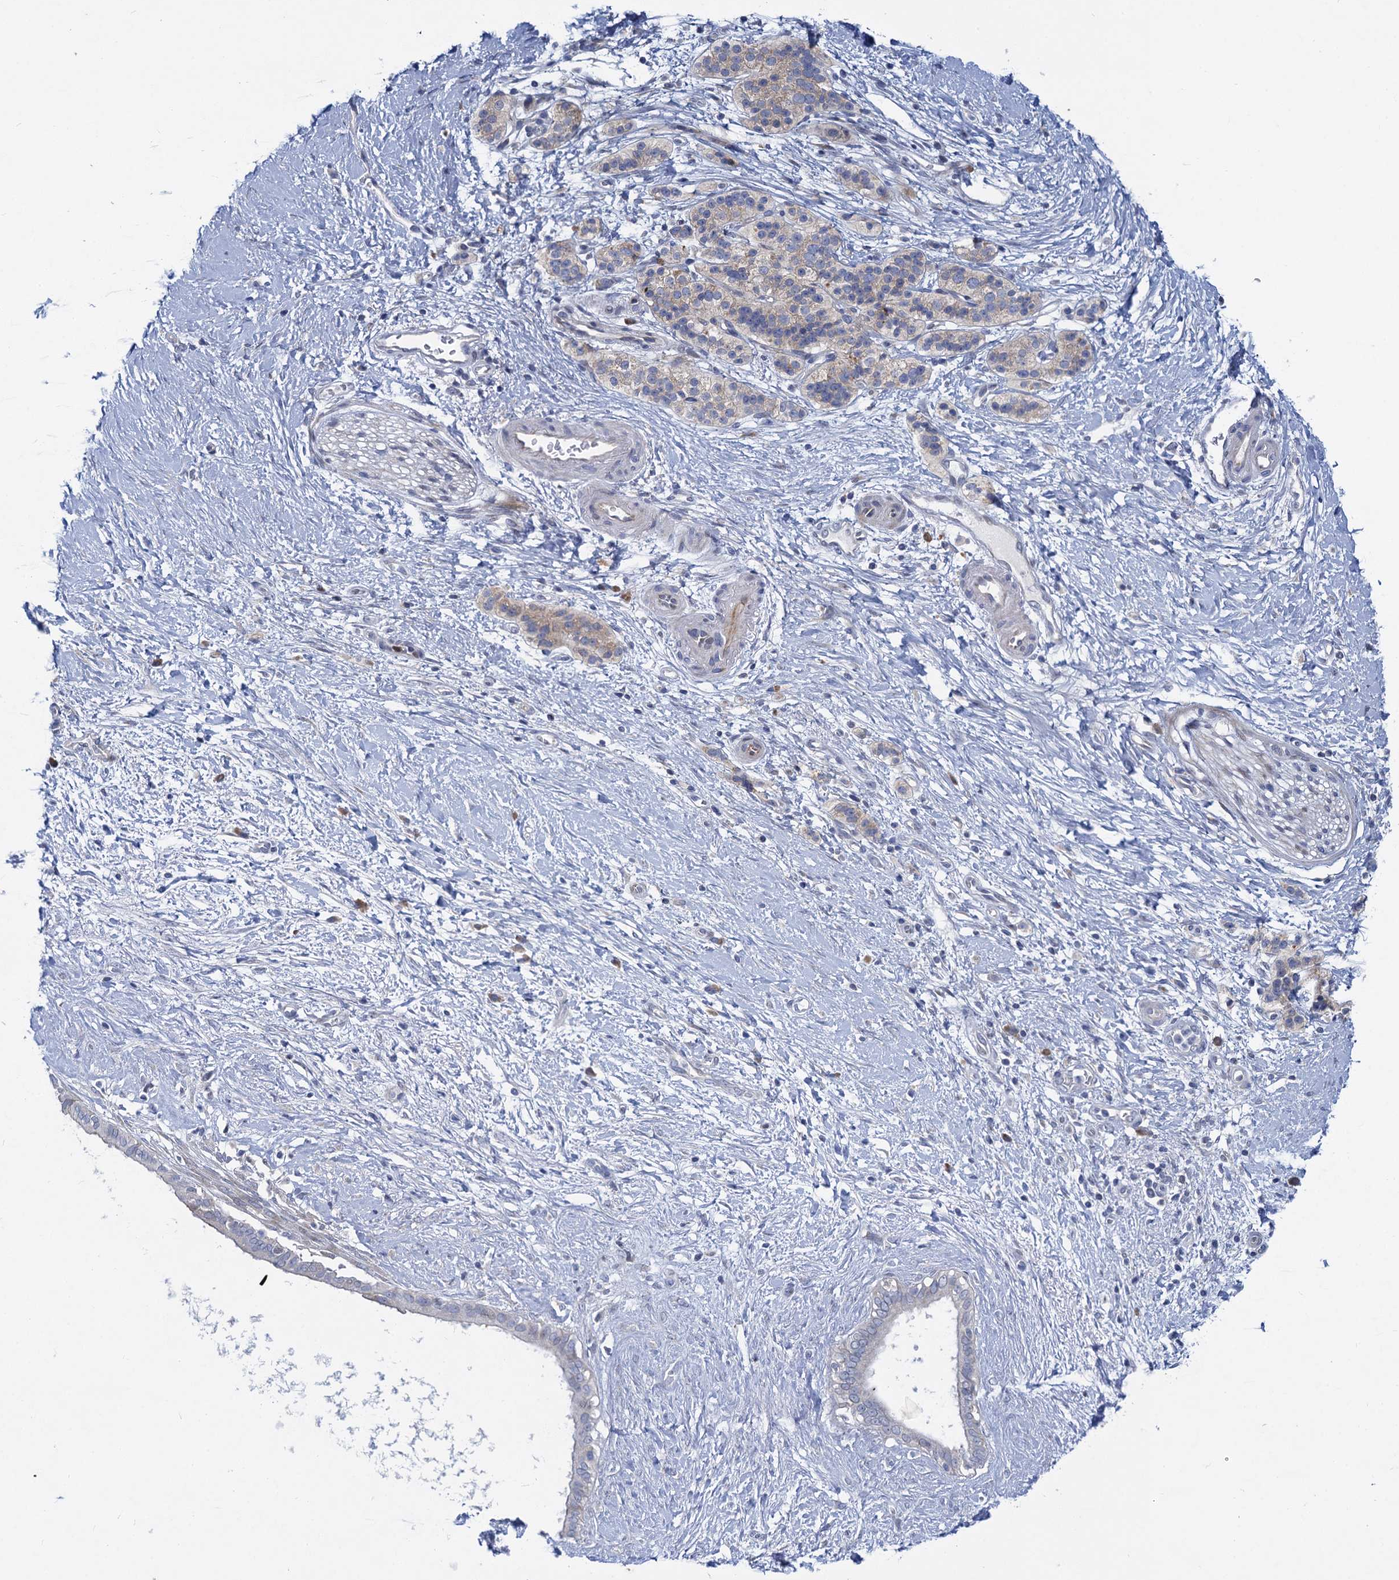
{"staining": {"intensity": "weak", "quantity": ">75%", "location": "cytoplasmic/membranous"}, "tissue": "pancreatic cancer", "cell_type": "Tumor cells", "image_type": "cancer", "snomed": [{"axis": "morphology", "description": "Adenocarcinoma, NOS"}, {"axis": "topography", "description": "Pancreas"}], "caption": "Protein staining of pancreatic cancer tissue reveals weak cytoplasmic/membranous positivity in about >75% of tumor cells. Nuclei are stained in blue.", "gene": "QPCTL", "patient": {"sex": "male", "age": 50}}